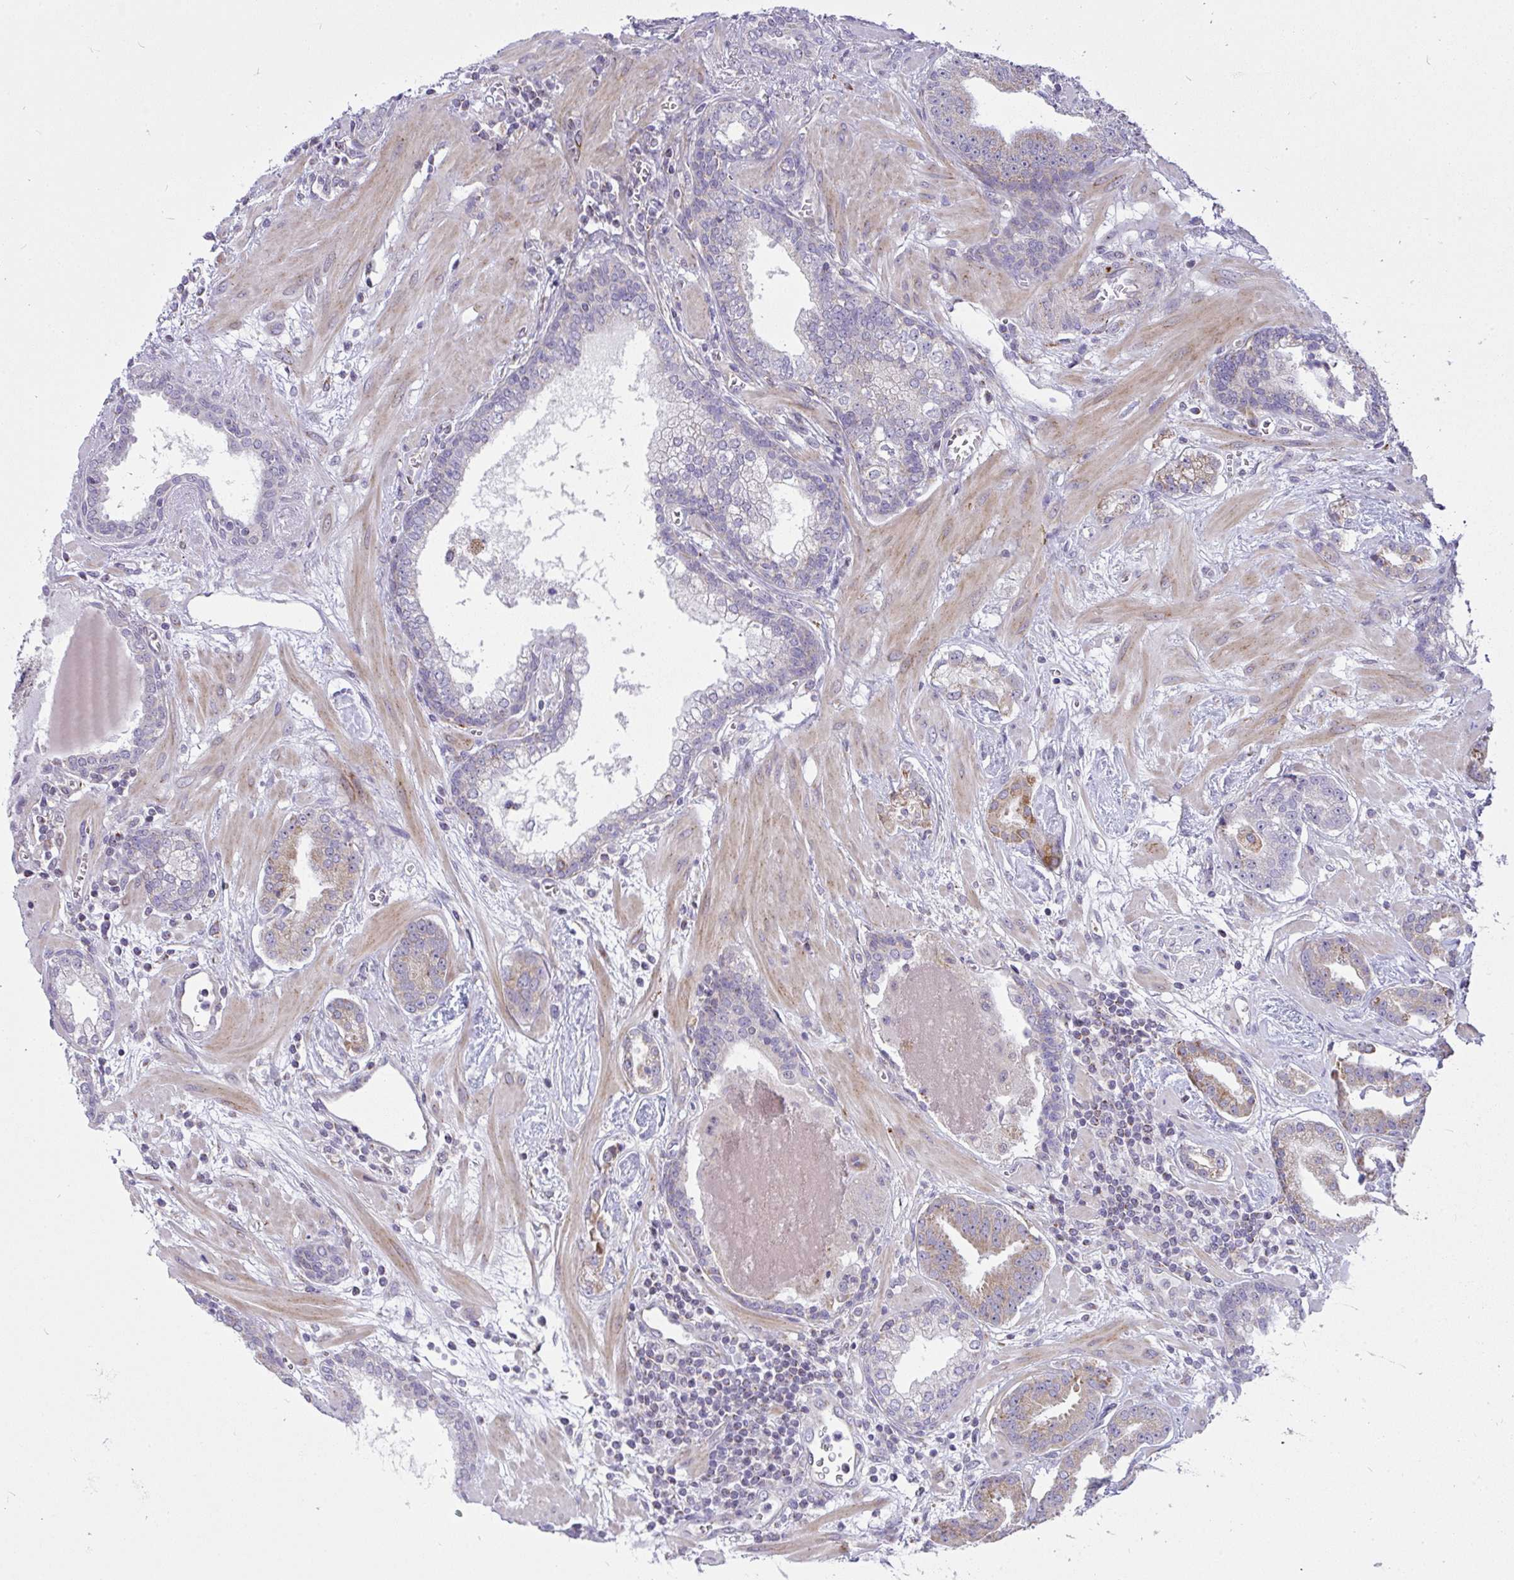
{"staining": {"intensity": "moderate", "quantity": "25%-75%", "location": "cytoplasmic/membranous"}, "tissue": "prostate cancer", "cell_type": "Tumor cells", "image_type": "cancer", "snomed": [{"axis": "morphology", "description": "Adenocarcinoma, Low grade"}, {"axis": "topography", "description": "Prostate"}], "caption": "This histopathology image exhibits IHC staining of human prostate cancer, with medium moderate cytoplasmic/membranous positivity in approximately 25%-75% of tumor cells.", "gene": "SRRM4", "patient": {"sex": "male", "age": 62}}